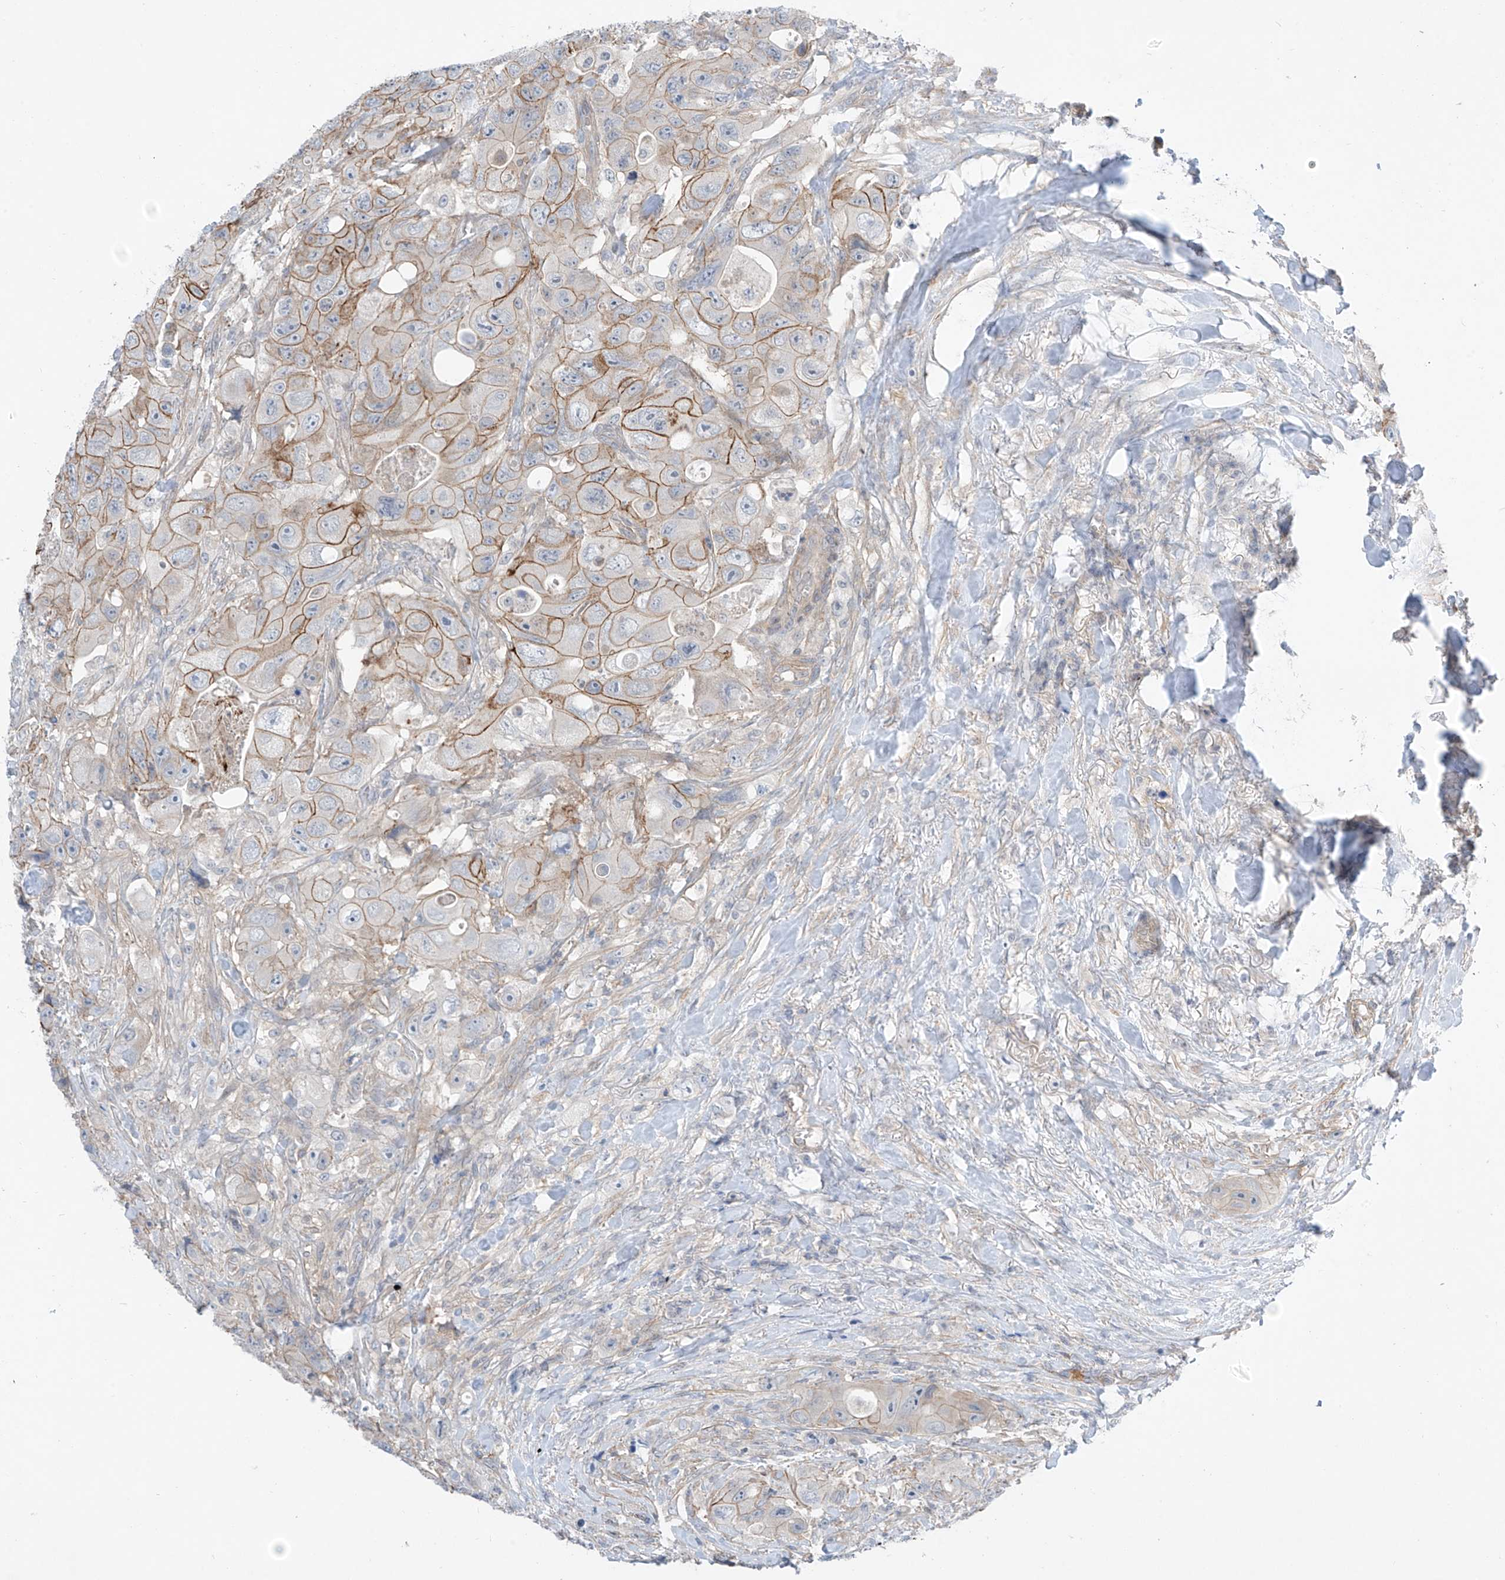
{"staining": {"intensity": "moderate", "quantity": "25%-75%", "location": "cytoplasmic/membranous"}, "tissue": "colorectal cancer", "cell_type": "Tumor cells", "image_type": "cancer", "snomed": [{"axis": "morphology", "description": "Adenocarcinoma, NOS"}, {"axis": "topography", "description": "Colon"}], "caption": "Human colorectal cancer stained with a brown dye displays moderate cytoplasmic/membranous positive expression in about 25%-75% of tumor cells.", "gene": "ABLIM2", "patient": {"sex": "female", "age": 46}}